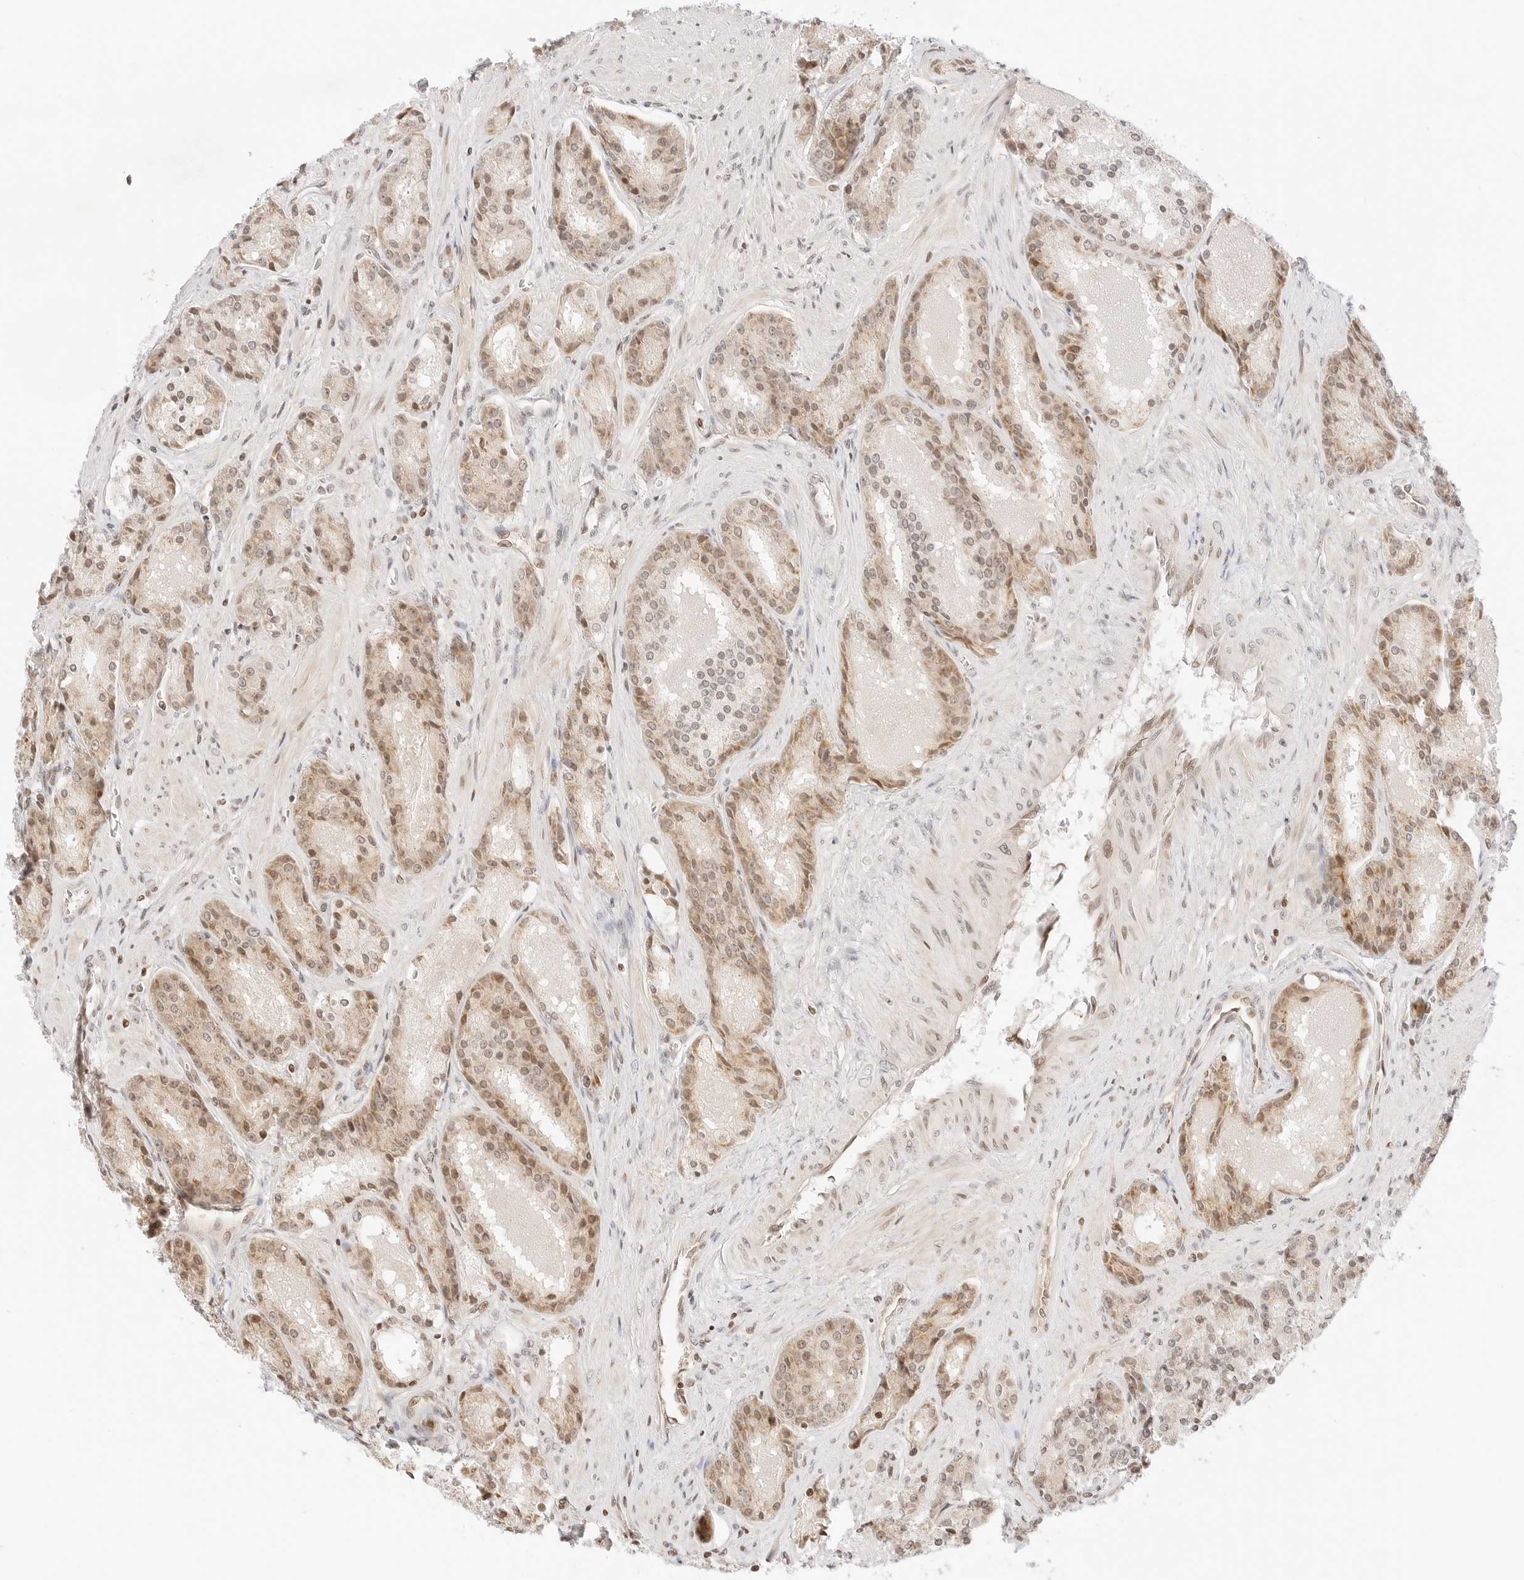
{"staining": {"intensity": "moderate", "quantity": ">75%", "location": "cytoplasmic/membranous,nuclear"}, "tissue": "prostate cancer", "cell_type": "Tumor cells", "image_type": "cancer", "snomed": [{"axis": "morphology", "description": "Adenocarcinoma, High grade"}, {"axis": "topography", "description": "Prostate"}], "caption": "Prostate cancer (adenocarcinoma (high-grade)) stained with immunohistochemistry displays moderate cytoplasmic/membranous and nuclear staining in about >75% of tumor cells.", "gene": "RPS6KL1", "patient": {"sex": "male", "age": 60}}